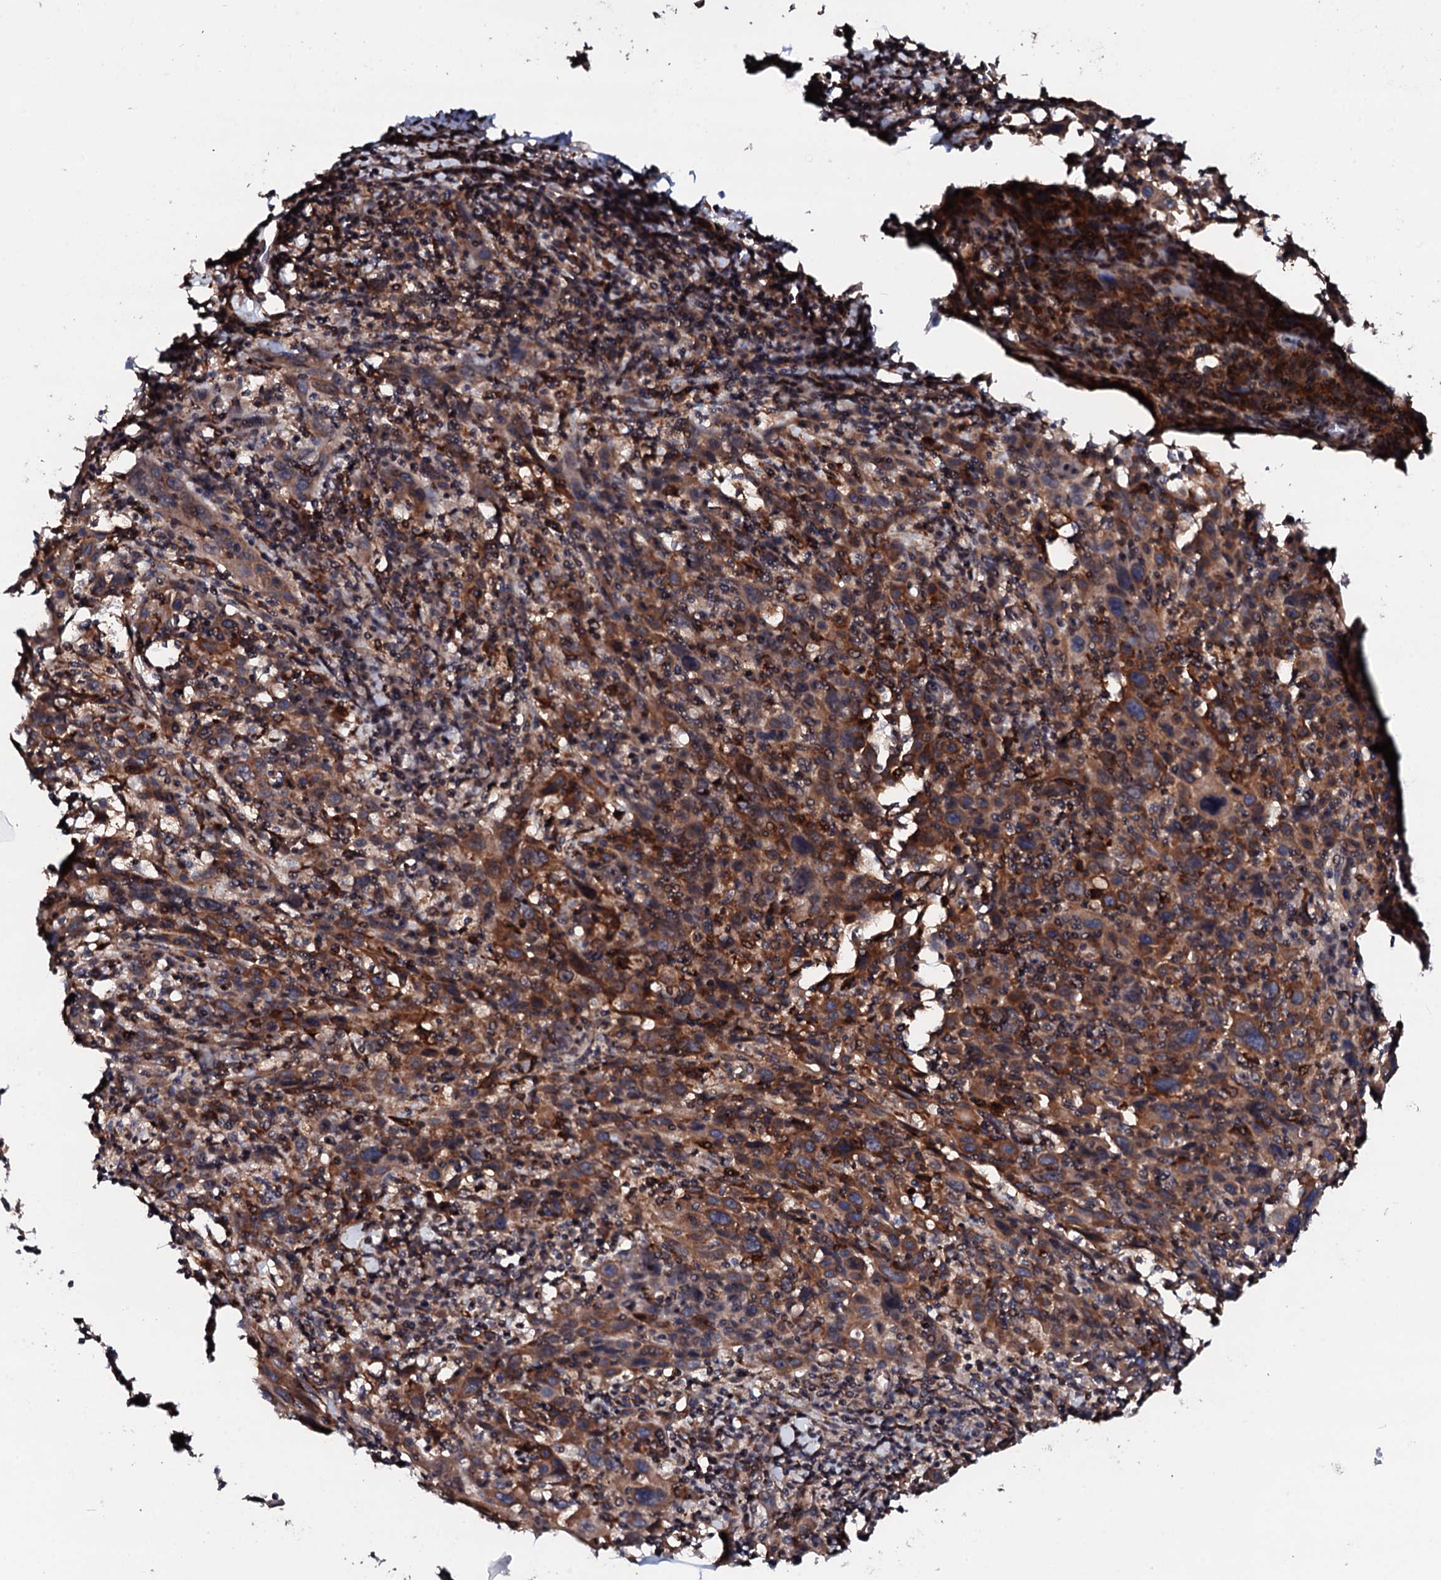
{"staining": {"intensity": "moderate", "quantity": ">75%", "location": "cytoplasmic/membranous"}, "tissue": "cervical cancer", "cell_type": "Tumor cells", "image_type": "cancer", "snomed": [{"axis": "morphology", "description": "Squamous cell carcinoma, NOS"}, {"axis": "topography", "description": "Cervix"}], "caption": "A brown stain labels moderate cytoplasmic/membranous positivity of a protein in human cervical squamous cell carcinoma tumor cells.", "gene": "EDC3", "patient": {"sex": "female", "age": 46}}